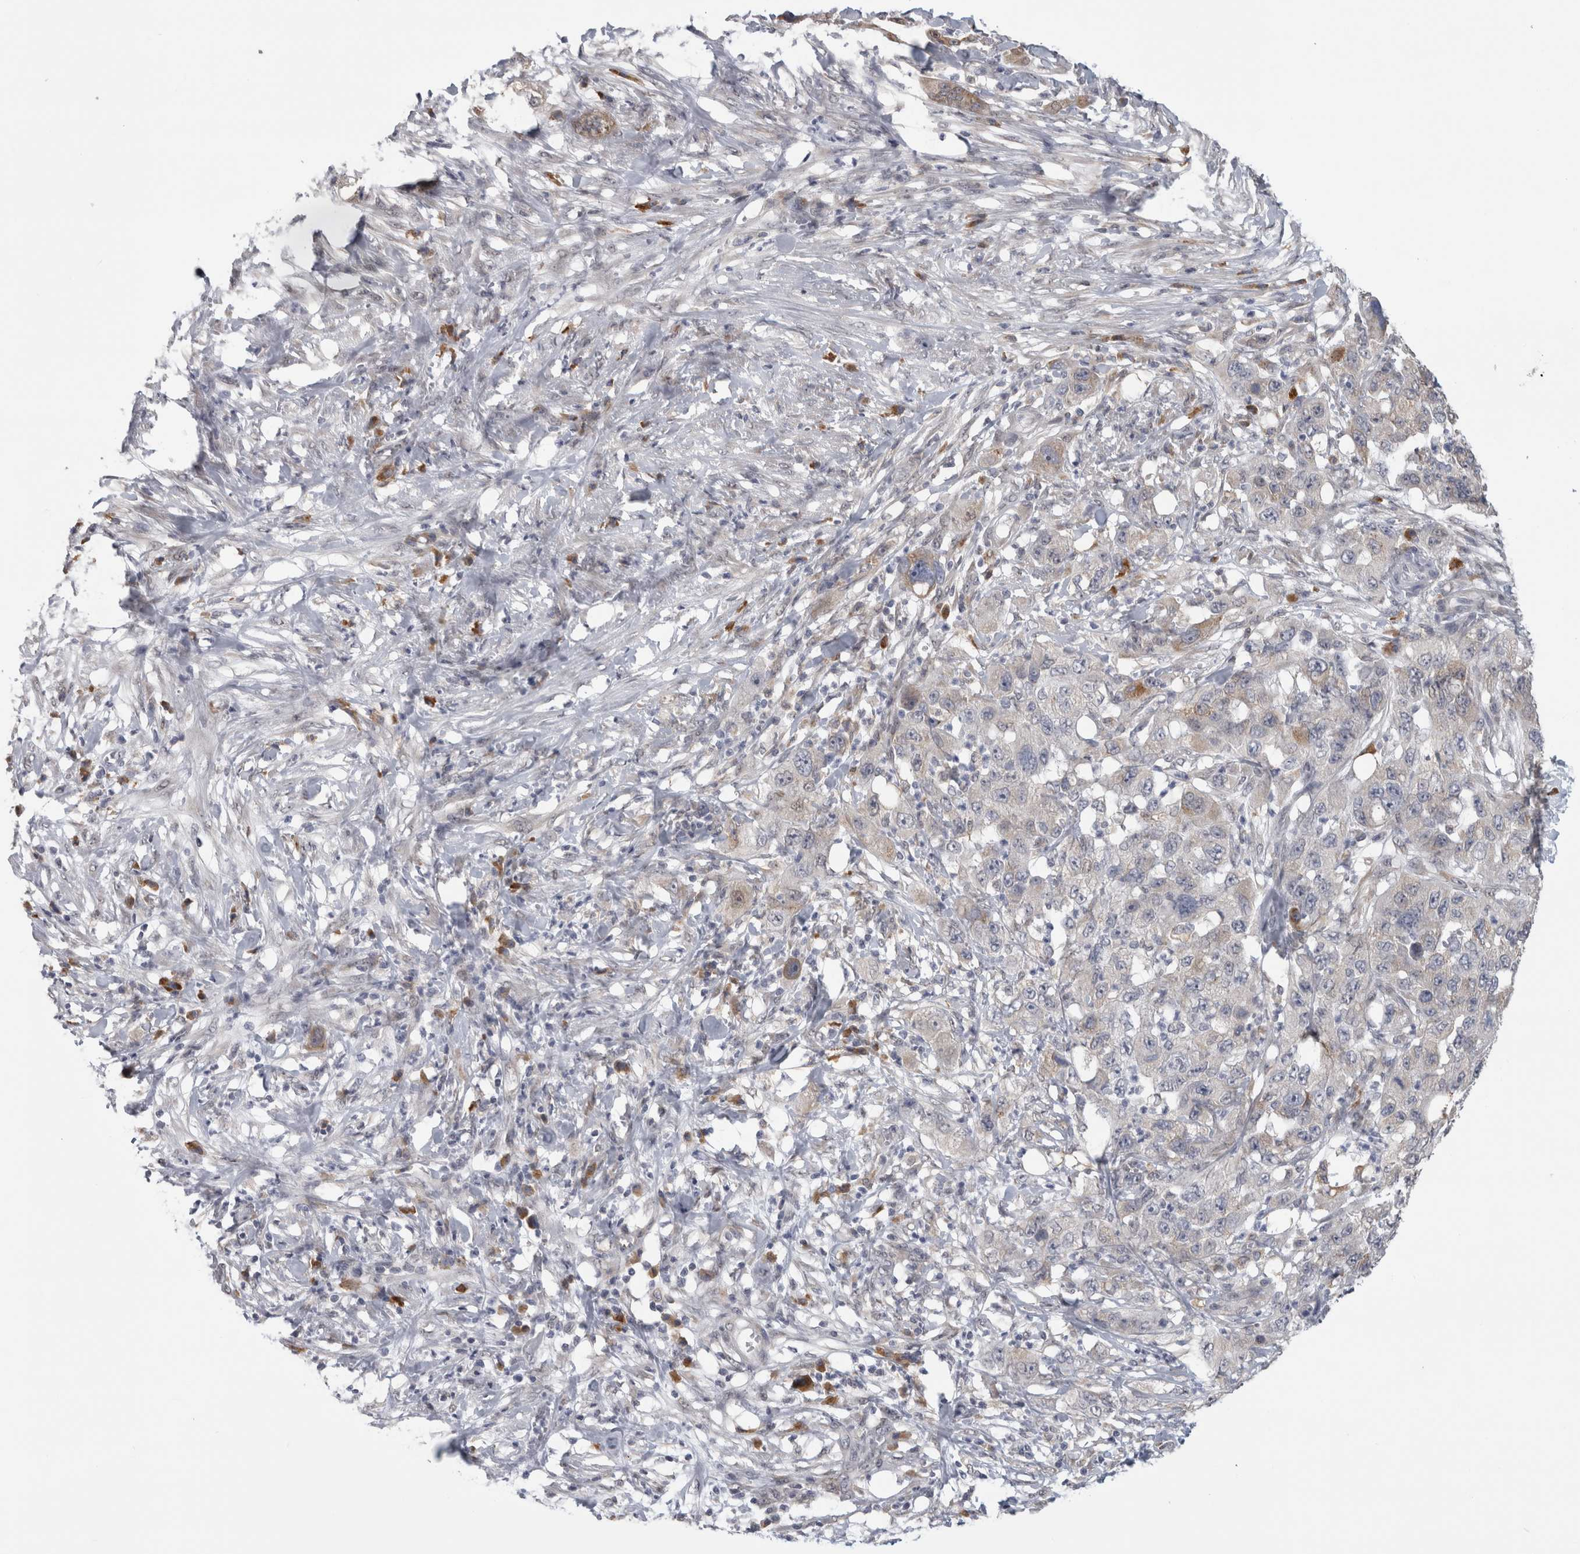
{"staining": {"intensity": "weak", "quantity": "<25%", "location": "cytoplasmic/membranous"}, "tissue": "pancreatic cancer", "cell_type": "Tumor cells", "image_type": "cancer", "snomed": [{"axis": "morphology", "description": "Adenocarcinoma, NOS"}, {"axis": "topography", "description": "Pancreas"}], "caption": "An immunohistochemistry (IHC) micrograph of pancreatic cancer (adenocarcinoma) is shown. There is no staining in tumor cells of pancreatic cancer (adenocarcinoma).", "gene": "TMEM242", "patient": {"sex": "female", "age": 78}}